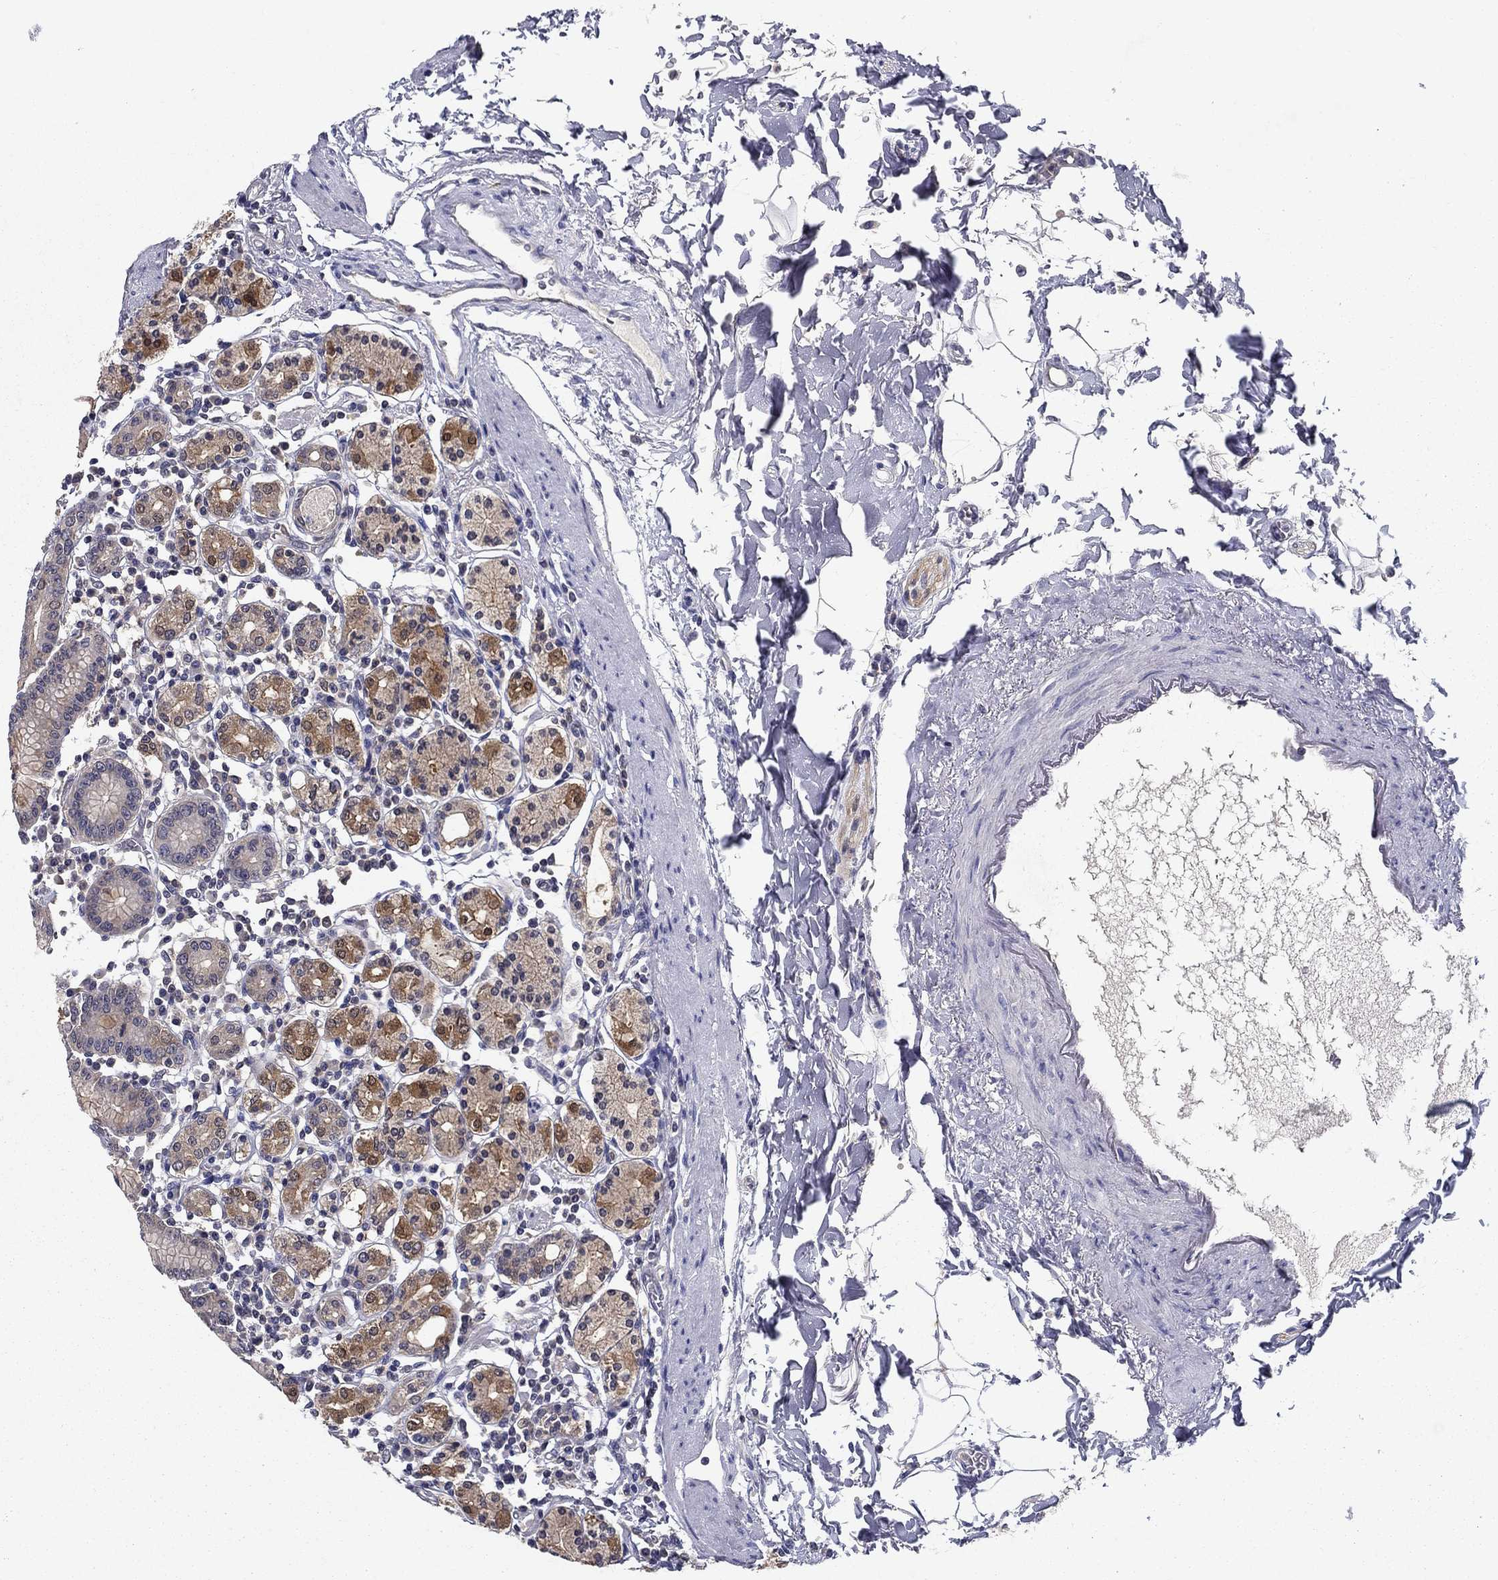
{"staining": {"intensity": "moderate", "quantity": "<25%", "location": "cytoplasmic/membranous"}, "tissue": "stomach", "cell_type": "Glandular cells", "image_type": "normal", "snomed": [{"axis": "morphology", "description": "Normal tissue, NOS"}, {"axis": "topography", "description": "Stomach, upper"}, {"axis": "topography", "description": "Stomach"}], "caption": "Unremarkable stomach shows moderate cytoplasmic/membranous expression in approximately <25% of glandular cells, visualized by immunohistochemistry. (DAB (3,3'-diaminobenzidine) IHC, brown staining for protein, blue staining for nuclei).", "gene": "GLTP", "patient": {"sex": "male", "age": 62}}